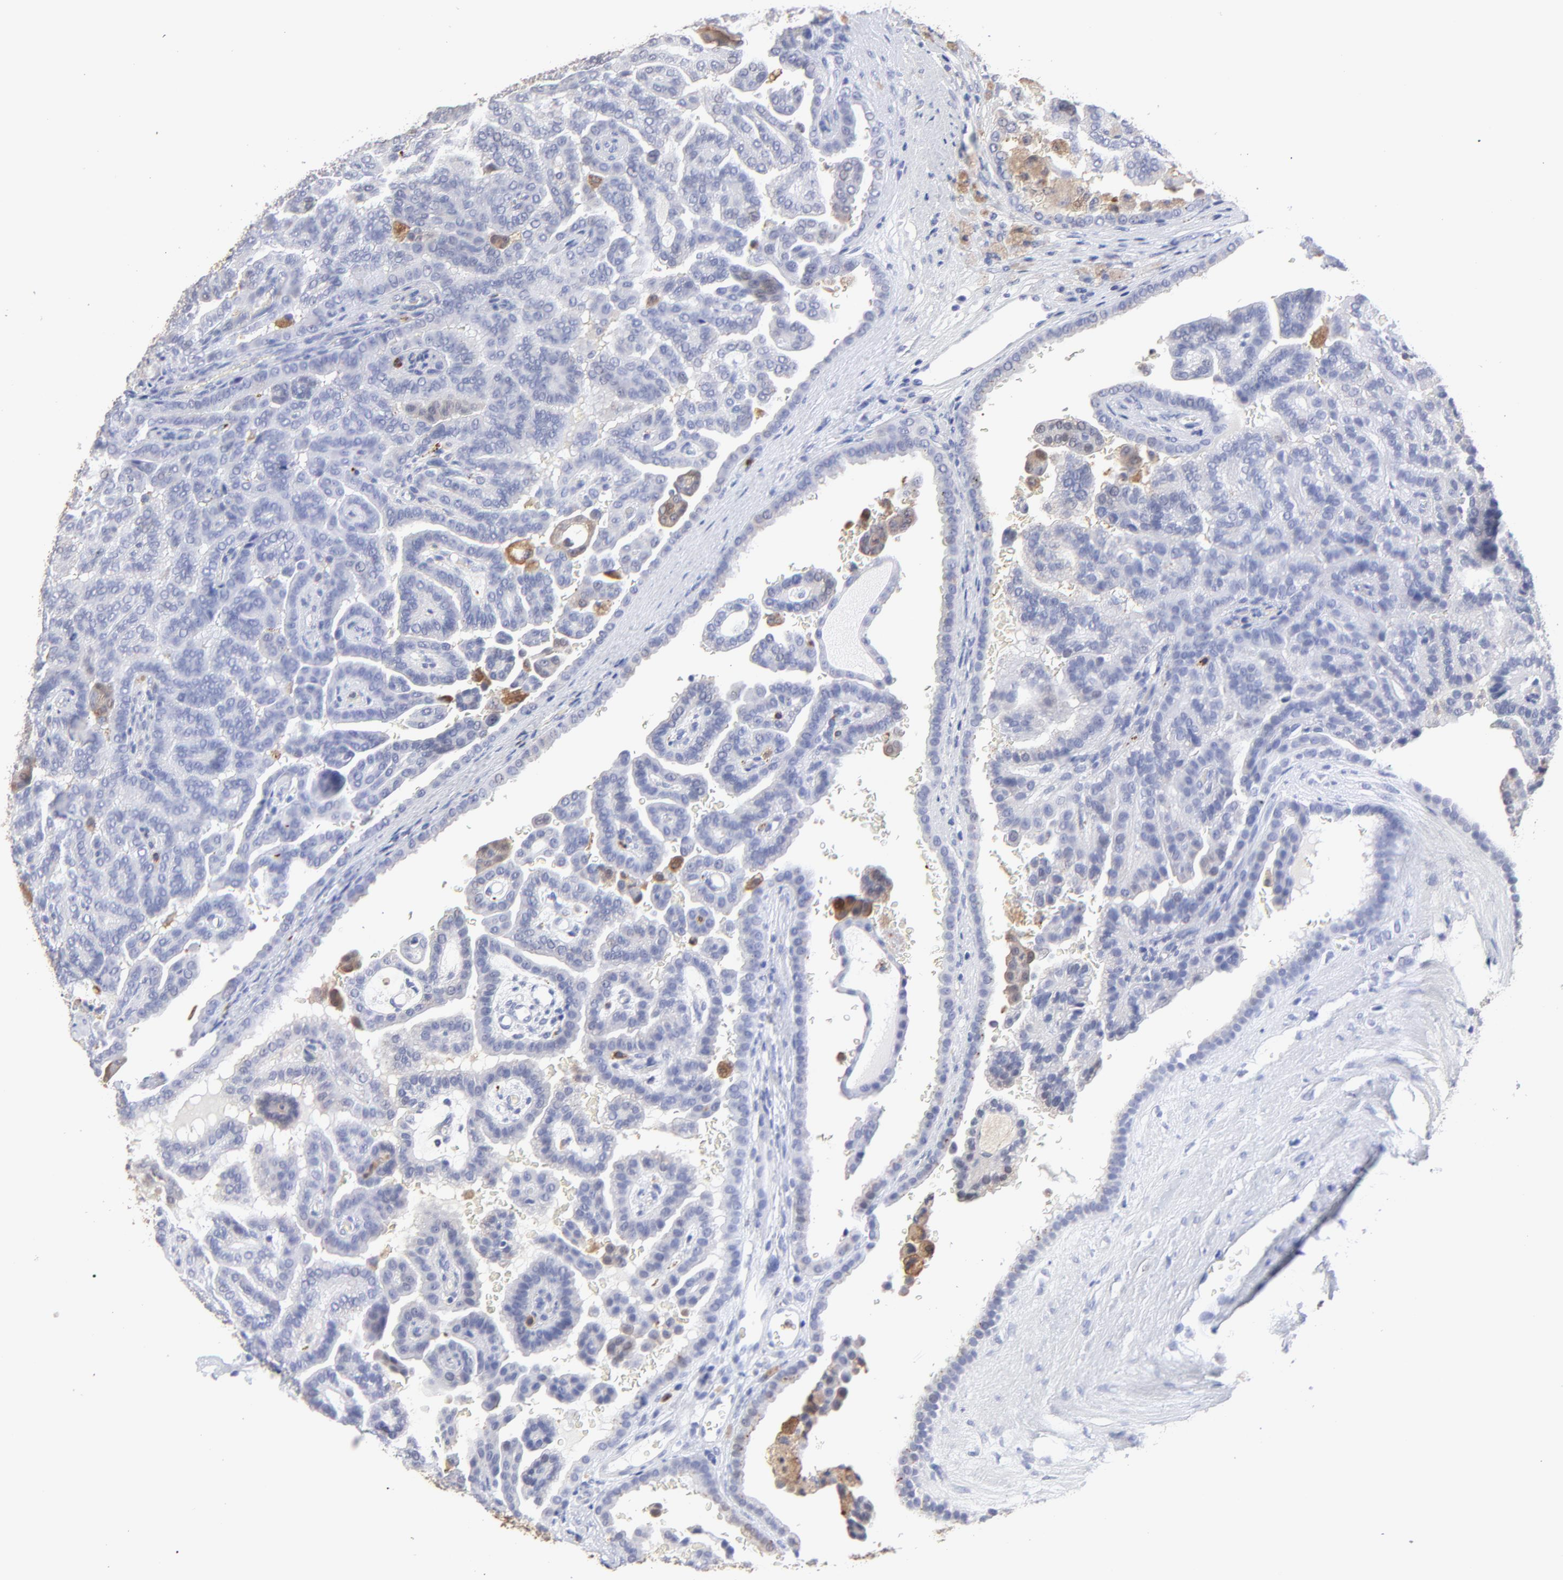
{"staining": {"intensity": "negative", "quantity": "none", "location": "none"}, "tissue": "renal cancer", "cell_type": "Tumor cells", "image_type": "cancer", "snomed": [{"axis": "morphology", "description": "Adenocarcinoma, NOS"}, {"axis": "topography", "description": "Kidney"}], "caption": "Tumor cells show no significant protein expression in adenocarcinoma (renal).", "gene": "SMARCA1", "patient": {"sex": "male", "age": 61}}